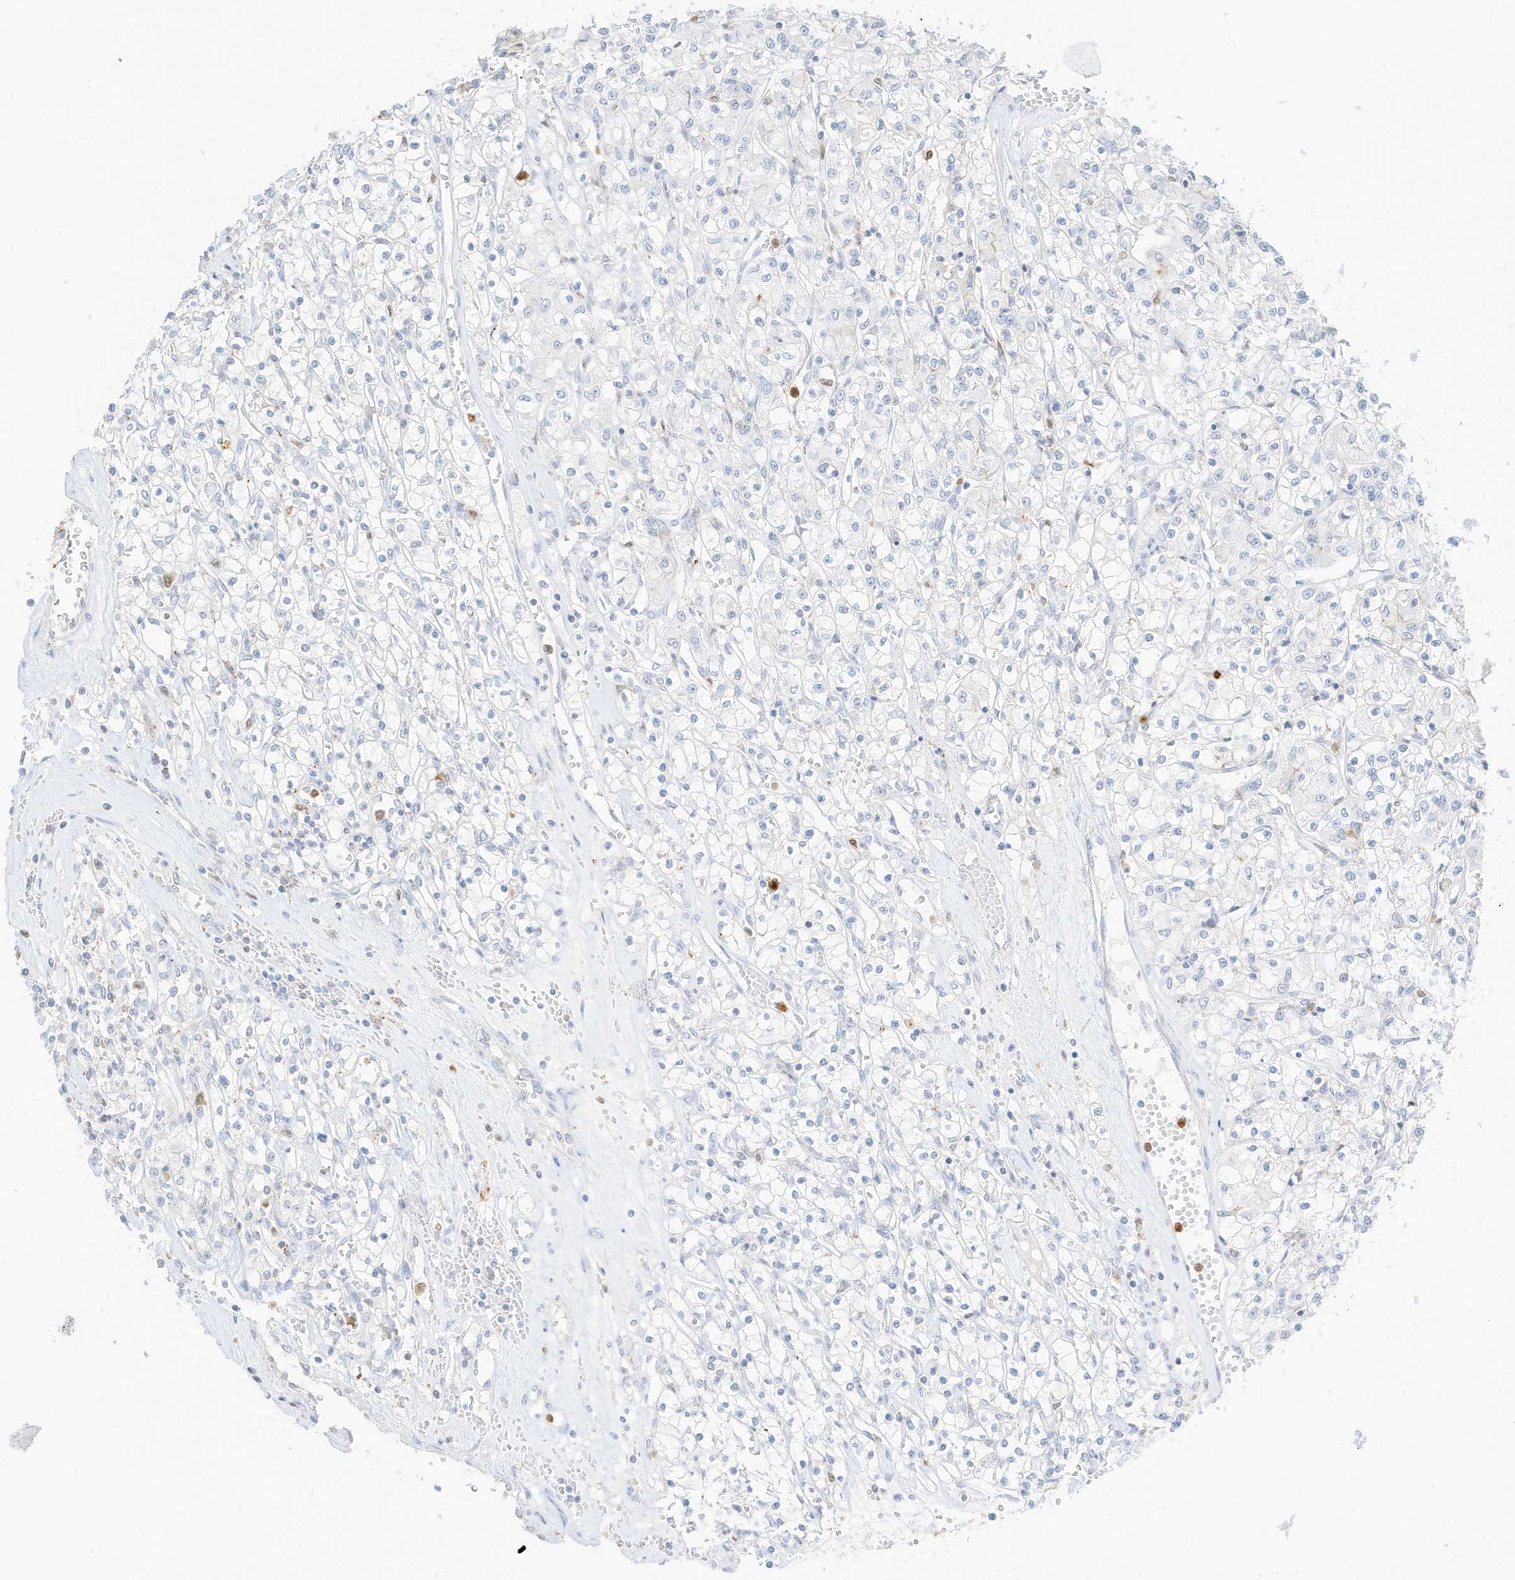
{"staining": {"intensity": "negative", "quantity": "none", "location": "none"}, "tissue": "renal cancer", "cell_type": "Tumor cells", "image_type": "cancer", "snomed": [{"axis": "morphology", "description": "Adenocarcinoma, NOS"}, {"axis": "topography", "description": "Kidney"}], "caption": "Adenocarcinoma (renal) stained for a protein using immunohistochemistry demonstrates no expression tumor cells.", "gene": "GCA", "patient": {"sex": "female", "age": 59}}